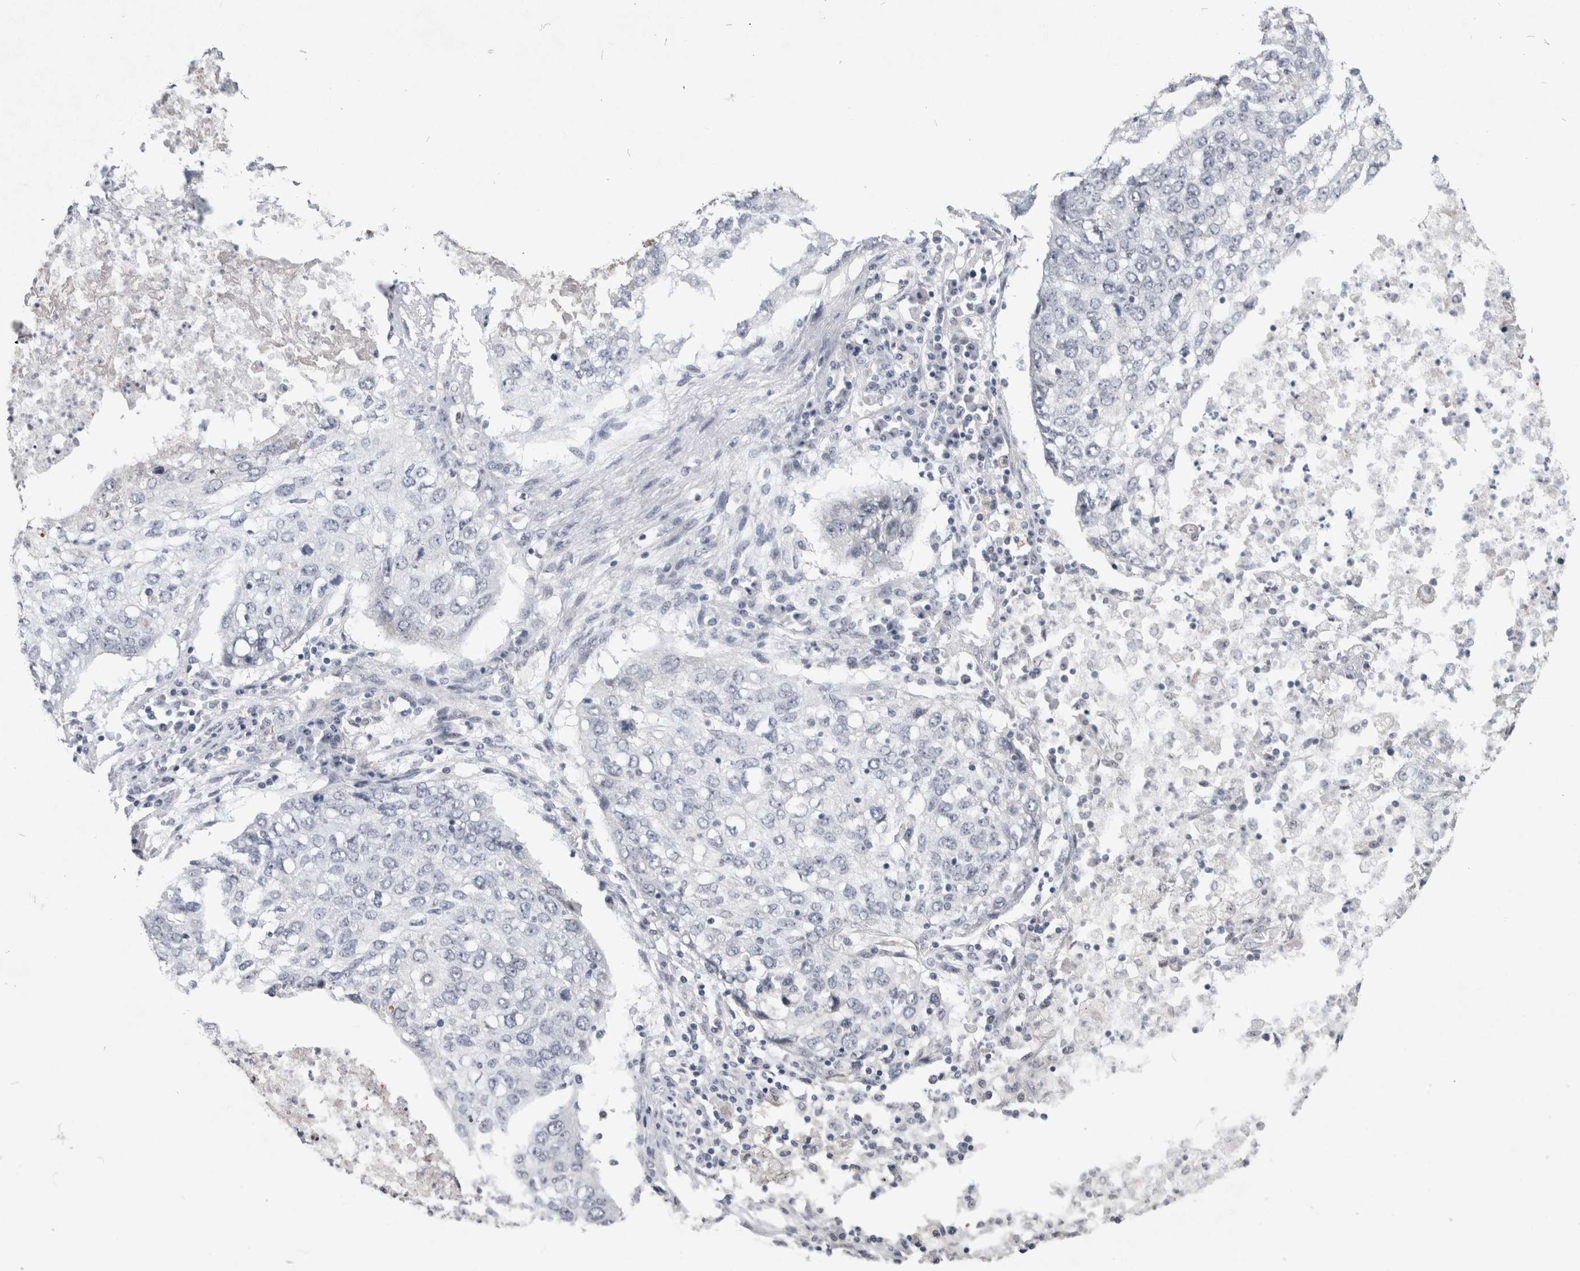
{"staining": {"intensity": "negative", "quantity": "none", "location": "none"}, "tissue": "lung cancer", "cell_type": "Tumor cells", "image_type": "cancer", "snomed": [{"axis": "morphology", "description": "Squamous cell carcinoma, NOS"}, {"axis": "topography", "description": "Lung"}], "caption": "High magnification brightfield microscopy of lung cancer stained with DAB (brown) and counterstained with hematoxylin (blue): tumor cells show no significant staining. (Brightfield microscopy of DAB (3,3'-diaminobenzidine) IHC at high magnification).", "gene": "PRXL2A", "patient": {"sex": "female", "age": 63}}